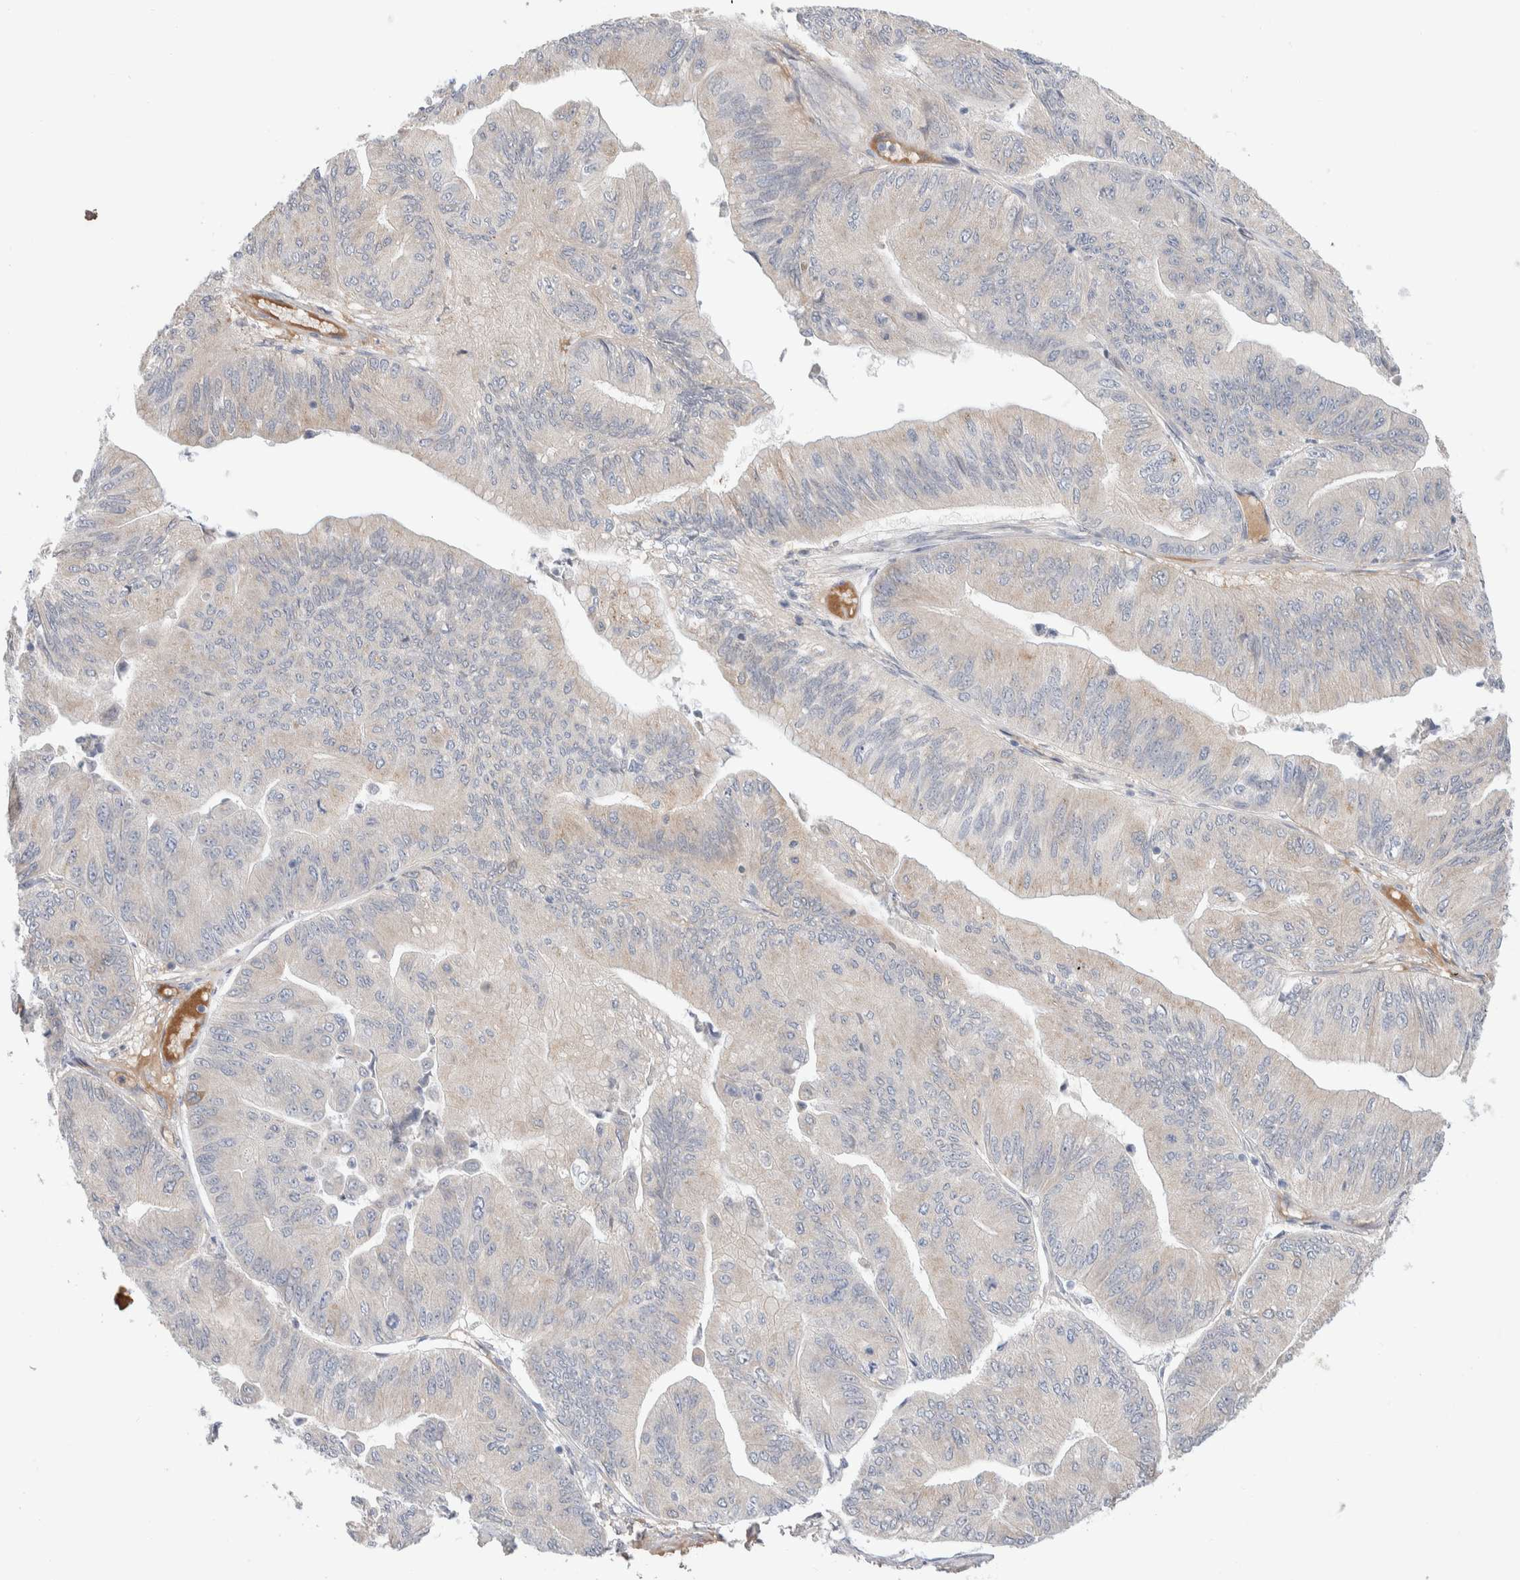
{"staining": {"intensity": "weak", "quantity": "25%-75%", "location": "cytoplasmic/membranous"}, "tissue": "ovarian cancer", "cell_type": "Tumor cells", "image_type": "cancer", "snomed": [{"axis": "morphology", "description": "Cystadenocarcinoma, mucinous, NOS"}, {"axis": "topography", "description": "Ovary"}], "caption": "A brown stain labels weak cytoplasmic/membranous positivity of a protein in human ovarian cancer tumor cells.", "gene": "RUSF1", "patient": {"sex": "female", "age": 61}}